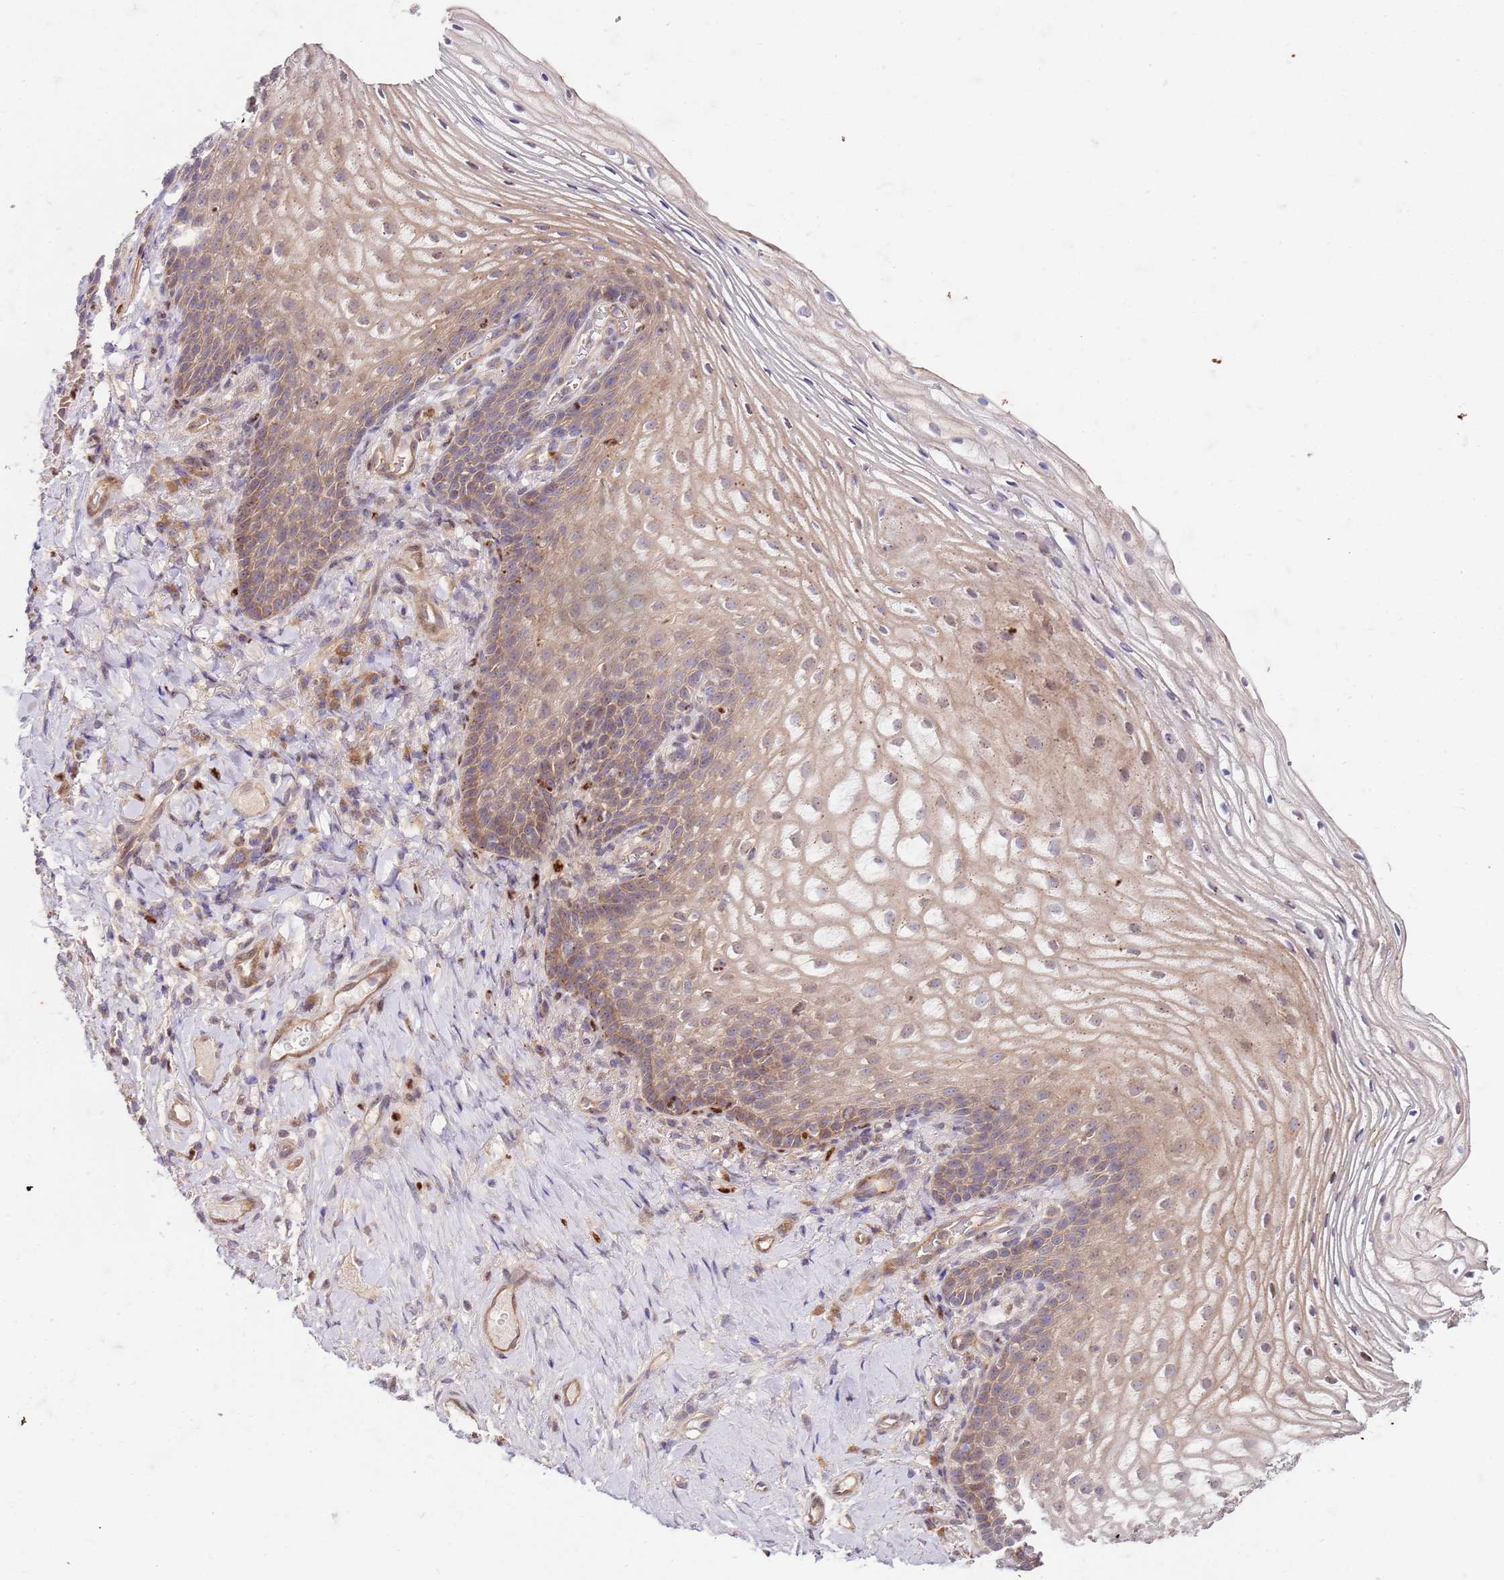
{"staining": {"intensity": "weak", "quantity": "25%-75%", "location": "cytoplasmic/membranous"}, "tissue": "vagina", "cell_type": "Squamous epithelial cells", "image_type": "normal", "snomed": [{"axis": "morphology", "description": "Normal tissue, NOS"}, {"axis": "topography", "description": "Vagina"}], "caption": "A brown stain shows weak cytoplasmic/membranous positivity of a protein in squamous epithelial cells of normal vagina. (DAB (3,3'-diaminobenzidine) = brown stain, brightfield microscopy at high magnification).", "gene": "OSBP", "patient": {"sex": "female", "age": 60}}